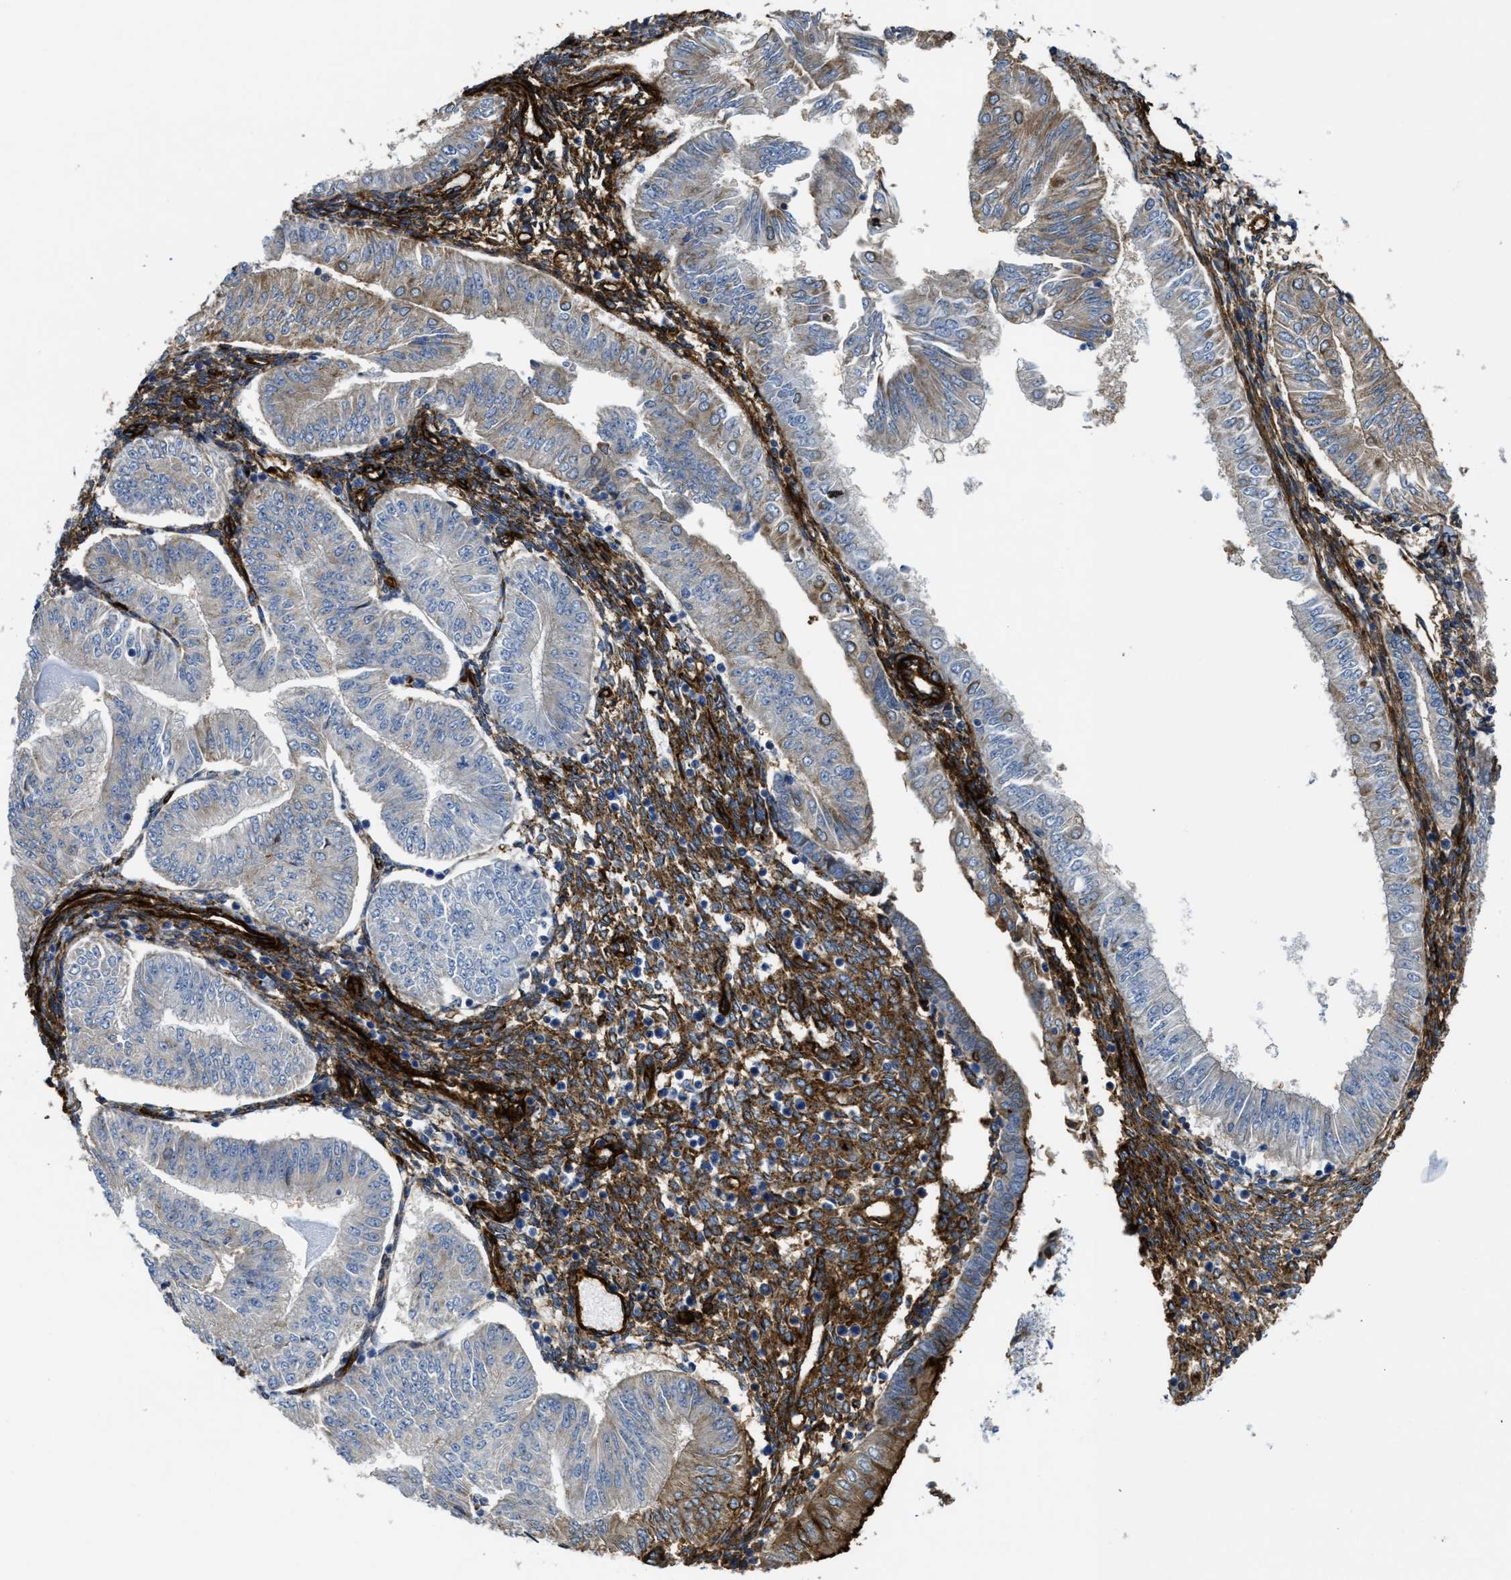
{"staining": {"intensity": "weak", "quantity": "25%-75%", "location": "cytoplasmic/membranous"}, "tissue": "endometrial cancer", "cell_type": "Tumor cells", "image_type": "cancer", "snomed": [{"axis": "morphology", "description": "Normal tissue, NOS"}, {"axis": "morphology", "description": "Adenocarcinoma, NOS"}, {"axis": "topography", "description": "Endometrium"}], "caption": "Endometrial cancer tissue shows weak cytoplasmic/membranous positivity in about 25%-75% of tumor cells, visualized by immunohistochemistry.", "gene": "NAB1", "patient": {"sex": "female", "age": 53}}